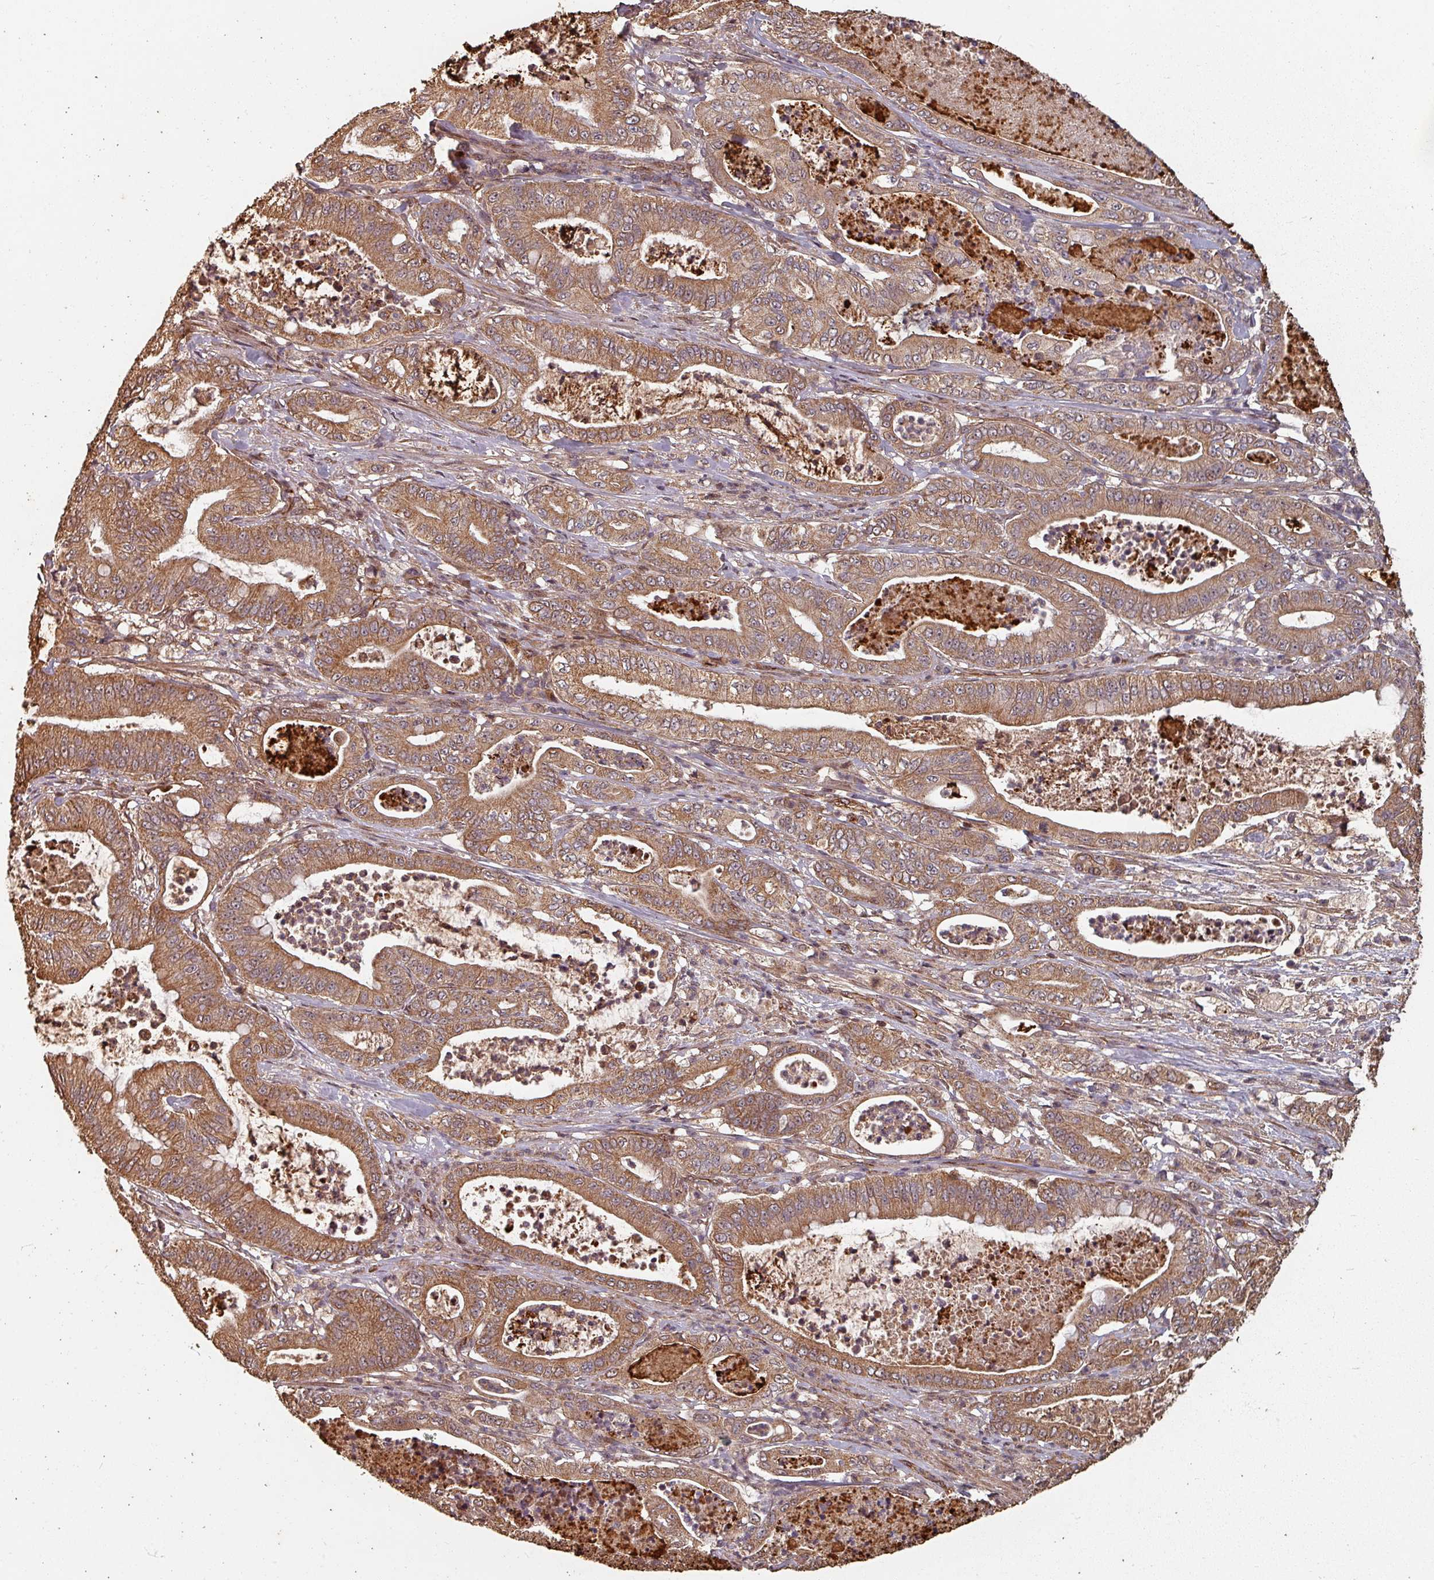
{"staining": {"intensity": "moderate", "quantity": ">75%", "location": "cytoplasmic/membranous"}, "tissue": "pancreatic cancer", "cell_type": "Tumor cells", "image_type": "cancer", "snomed": [{"axis": "morphology", "description": "Adenocarcinoma, NOS"}, {"axis": "topography", "description": "Pancreas"}], "caption": "IHC of pancreatic cancer (adenocarcinoma) reveals medium levels of moderate cytoplasmic/membranous expression in about >75% of tumor cells.", "gene": "EID1", "patient": {"sex": "male", "age": 71}}